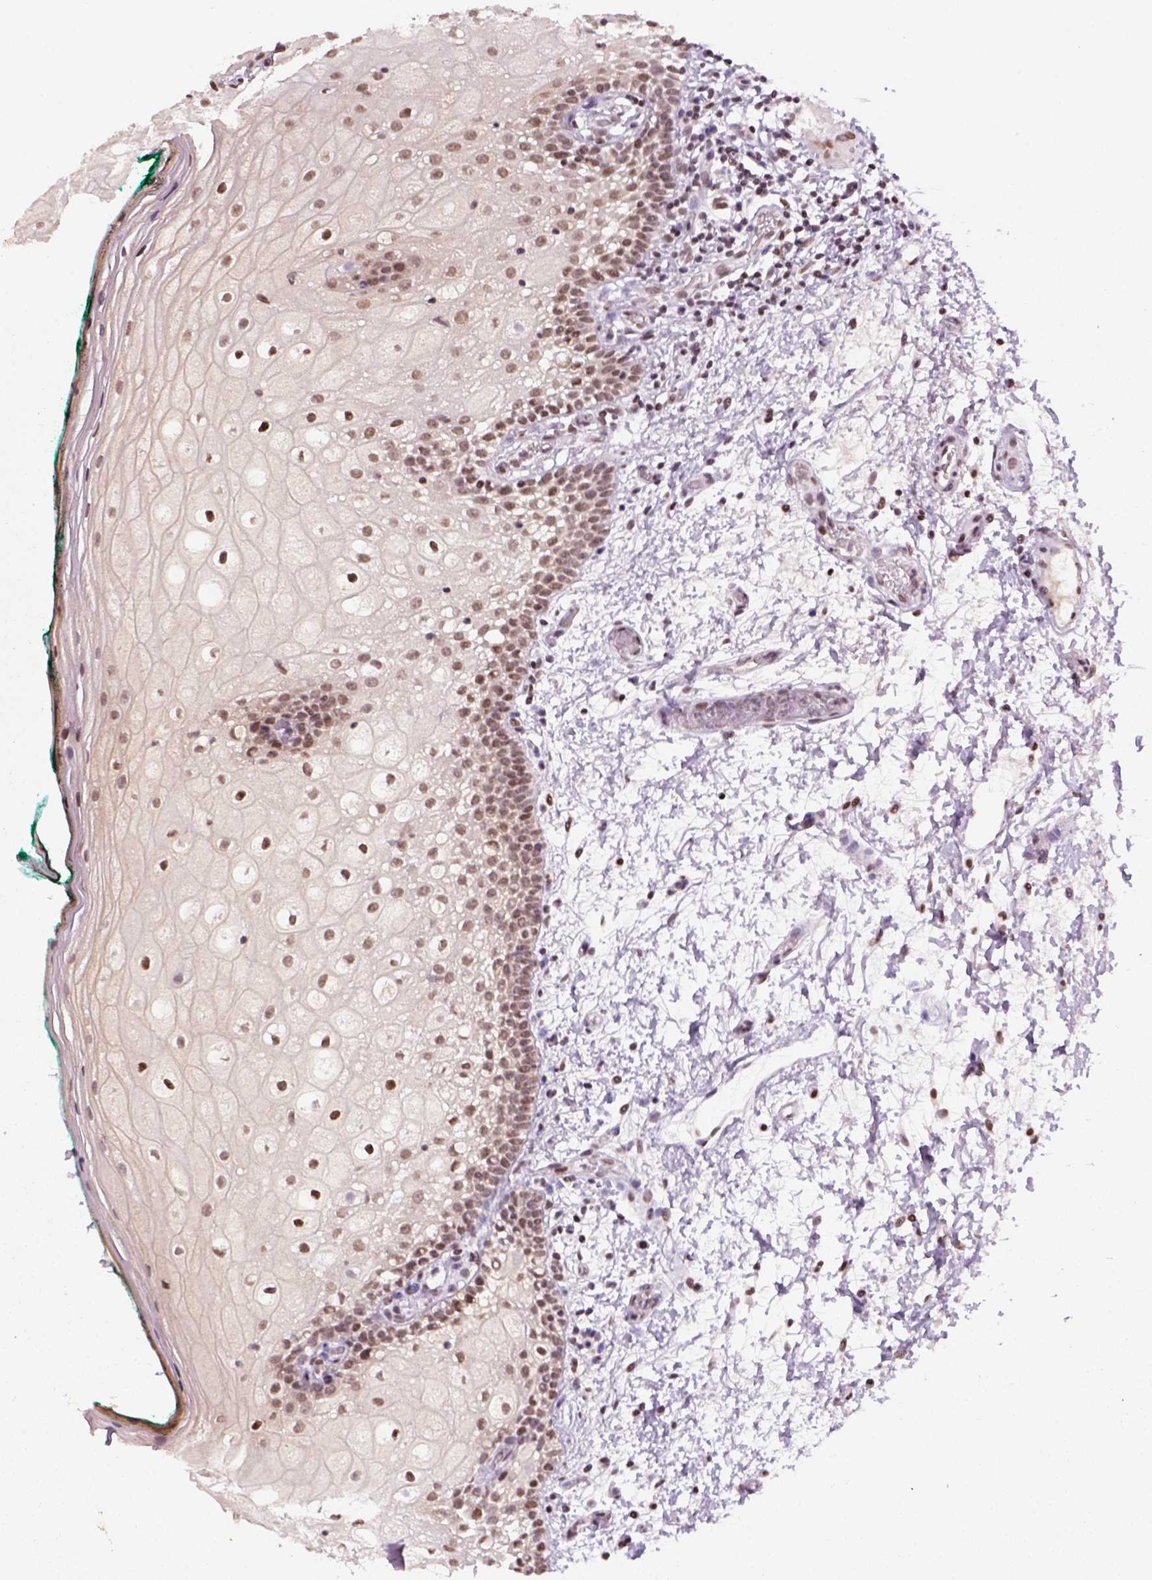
{"staining": {"intensity": "moderate", "quantity": ">75%", "location": "nuclear"}, "tissue": "oral mucosa", "cell_type": "Squamous epithelial cells", "image_type": "normal", "snomed": [{"axis": "morphology", "description": "Normal tissue, NOS"}, {"axis": "topography", "description": "Oral tissue"}], "caption": "Protein analysis of benign oral mucosa displays moderate nuclear staining in approximately >75% of squamous epithelial cells.", "gene": "GOT1", "patient": {"sex": "female", "age": 83}}